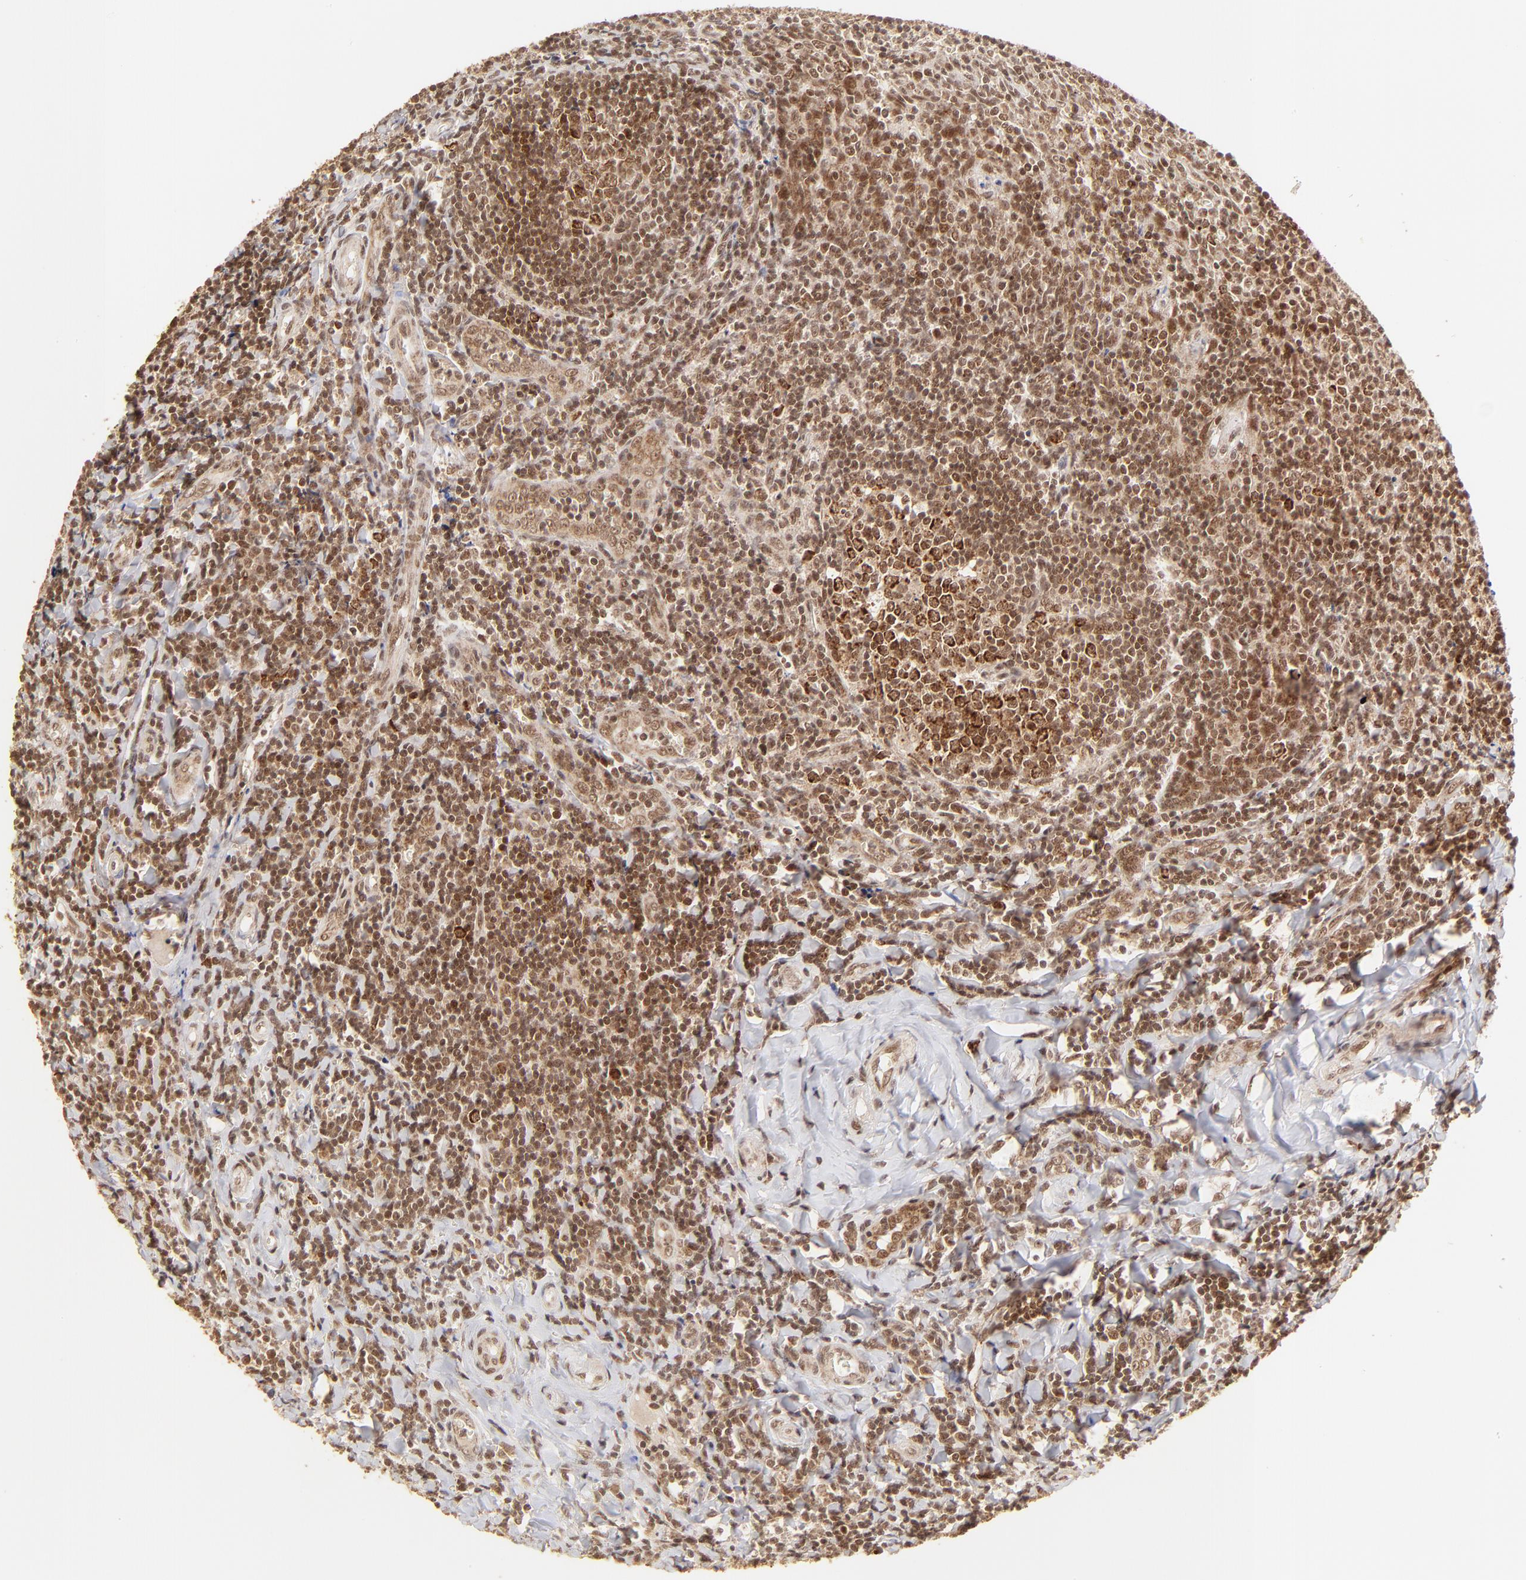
{"staining": {"intensity": "strong", "quantity": ">75%", "location": "cytoplasmic/membranous,nuclear"}, "tissue": "tonsil", "cell_type": "Germinal center cells", "image_type": "normal", "snomed": [{"axis": "morphology", "description": "Normal tissue, NOS"}, {"axis": "topography", "description": "Tonsil"}], "caption": "Tonsil stained with IHC reveals strong cytoplasmic/membranous,nuclear positivity in about >75% of germinal center cells. The staining was performed using DAB (3,3'-diaminobenzidine) to visualize the protein expression in brown, while the nuclei were stained in blue with hematoxylin (Magnification: 20x).", "gene": "MED15", "patient": {"sex": "male", "age": 20}}